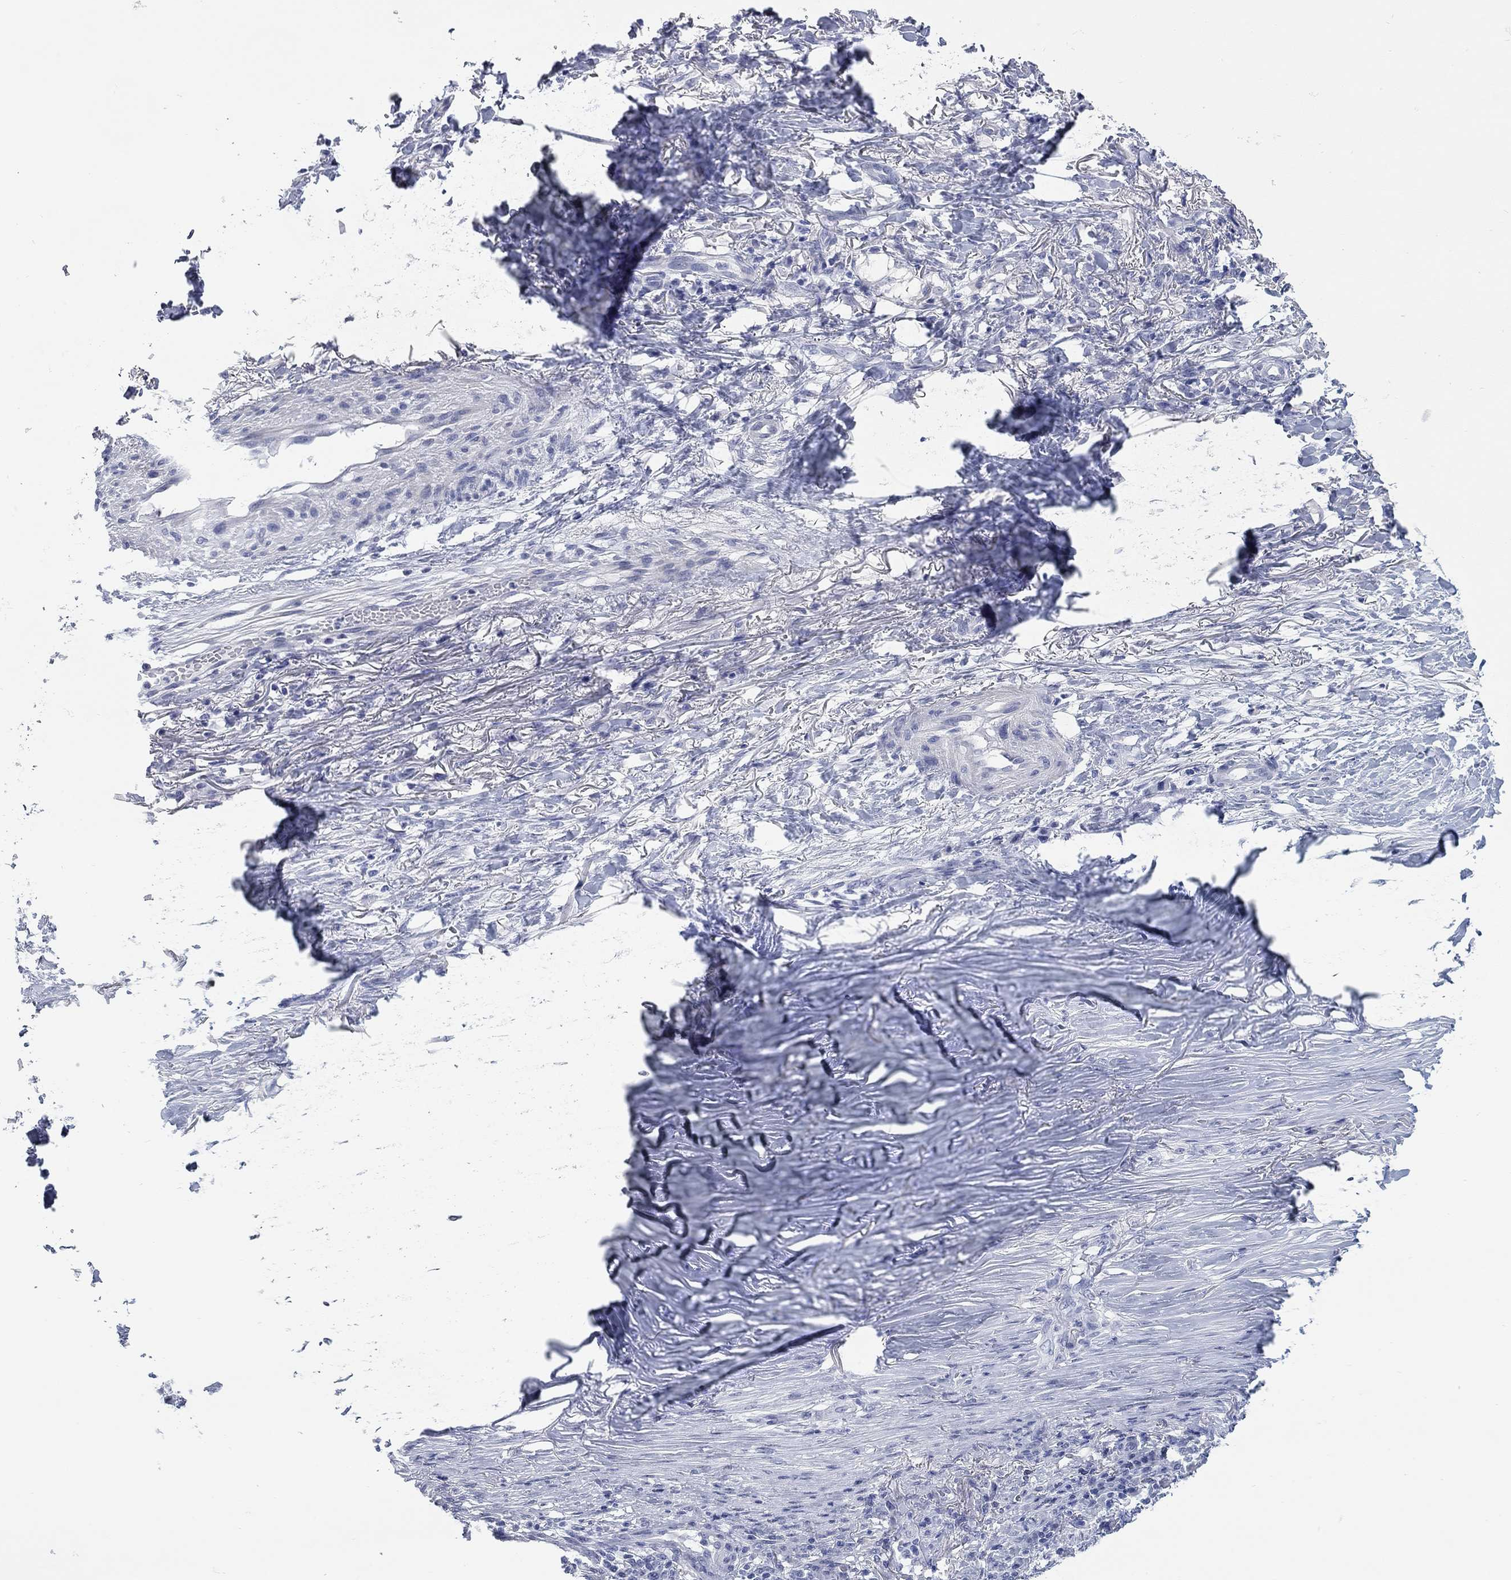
{"staining": {"intensity": "negative", "quantity": "none", "location": "none"}, "tissue": "skin cancer", "cell_type": "Tumor cells", "image_type": "cancer", "snomed": [{"axis": "morphology", "description": "Squamous cell carcinoma, NOS"}, {"axis": "topography", "description": "Skin"}], "caption": "The micrograph demonstrates no significant positivity in tumor cells of squamous cell carcinoma (skin). Nuclei are stained in blue.", "gene": "WASF3", "patient": {"sex": "male", "age": 70}}